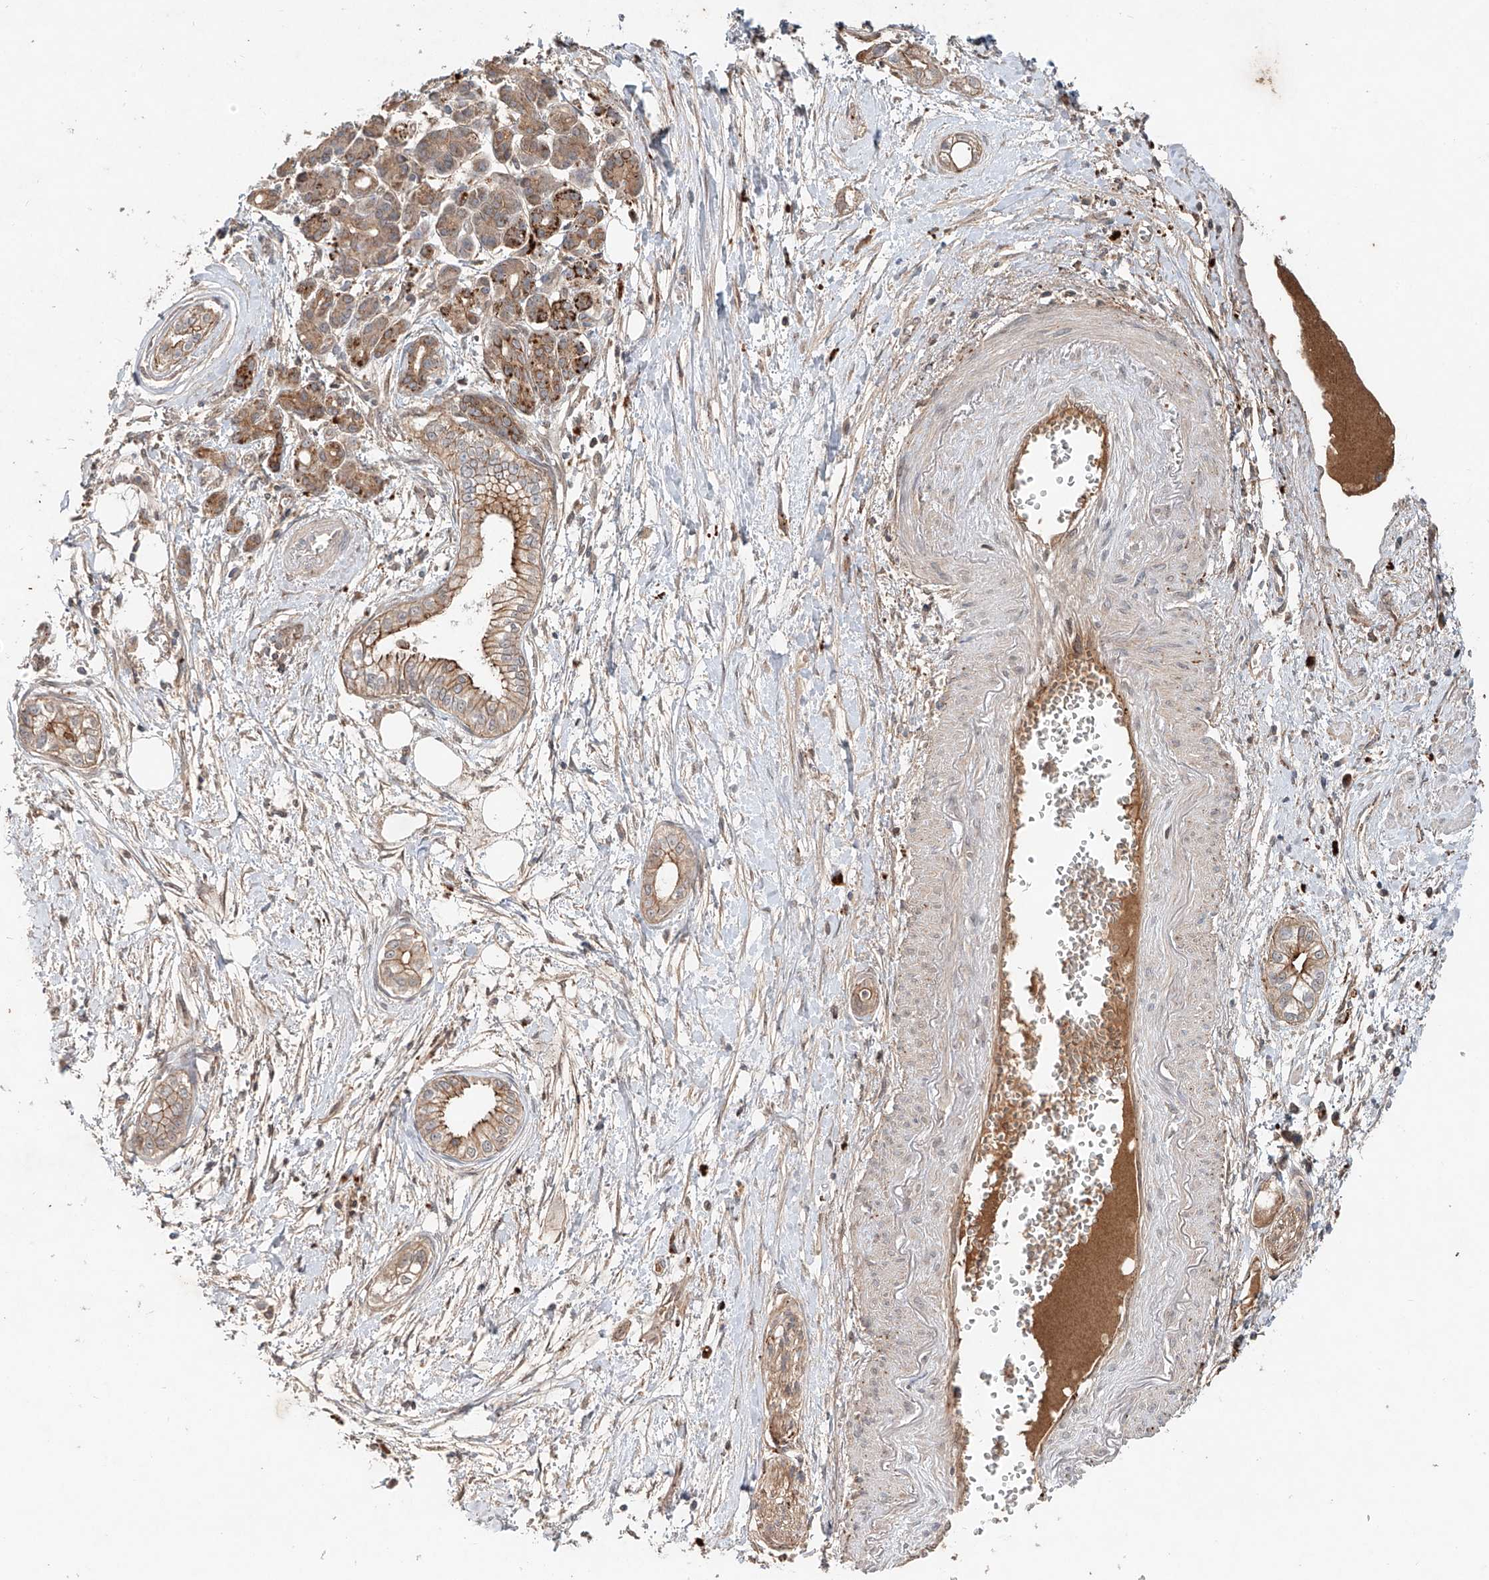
{"staining": {"intensity": "moderate", "quantity": ">75%", "location": "cytoplasmic/membranous"}, "tissue": "pancreatic cancer", "cell_type": "Tumor cells", "image_type": "cancer", "snomed": [{"axis": "morphology", "description": "Adenocarcinoma, NOS"}, {"axis": "topography", "description": "Pancreas"}], "caption": "Immunohistochemical staining of pancreatic cancer (adenocarcinoma) exhibits medium levels of moderate cytoplasmic/membranous expression in about >75% of tumor cells.", "gene": "IER5", "patient": {"sex": "male", "age": 68}}